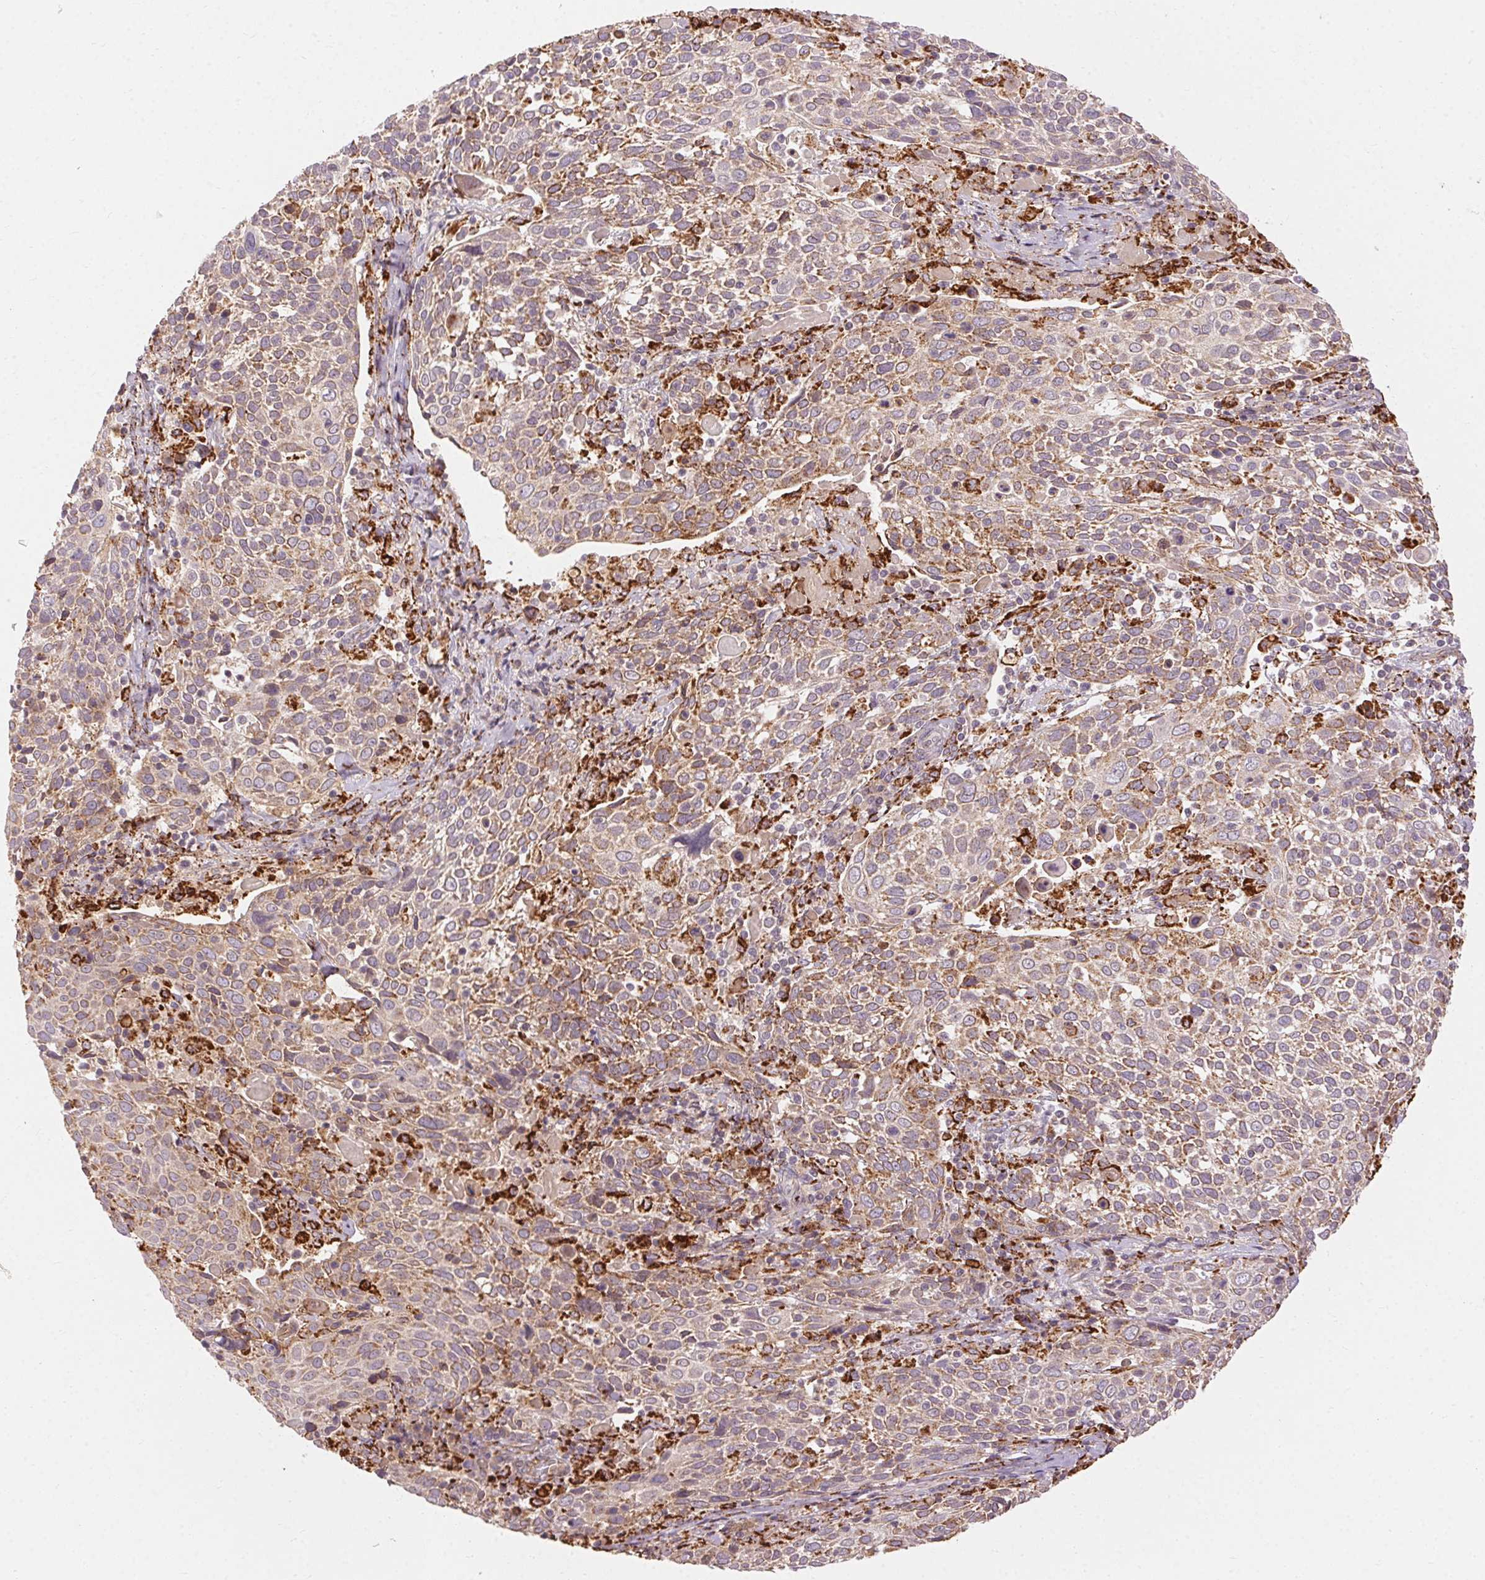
{"staining": {"intensity": "moderate", "quantity": "25%-75%", "location": "cytoplasmic/membranous"}, "tissue": "cervical cancer", "cell_type": "Tumor cells", "image_type": "cancer", "snomed": [{"axis": "morphology", "description": "Squamous cell carcinoma, NOS"}, {"axis": "topography", "description": "Cervix"}], "caption": "A high-resolution image shows immunohistochemistry (IHC) staining of cervical cancer (squamous cell carcinoma), which shows moderate cytoplasmic/membranous expression in about 25%-75% of tumor cells.", "gene": "REP15", "patient": {"sex": "female", "age": 61}}